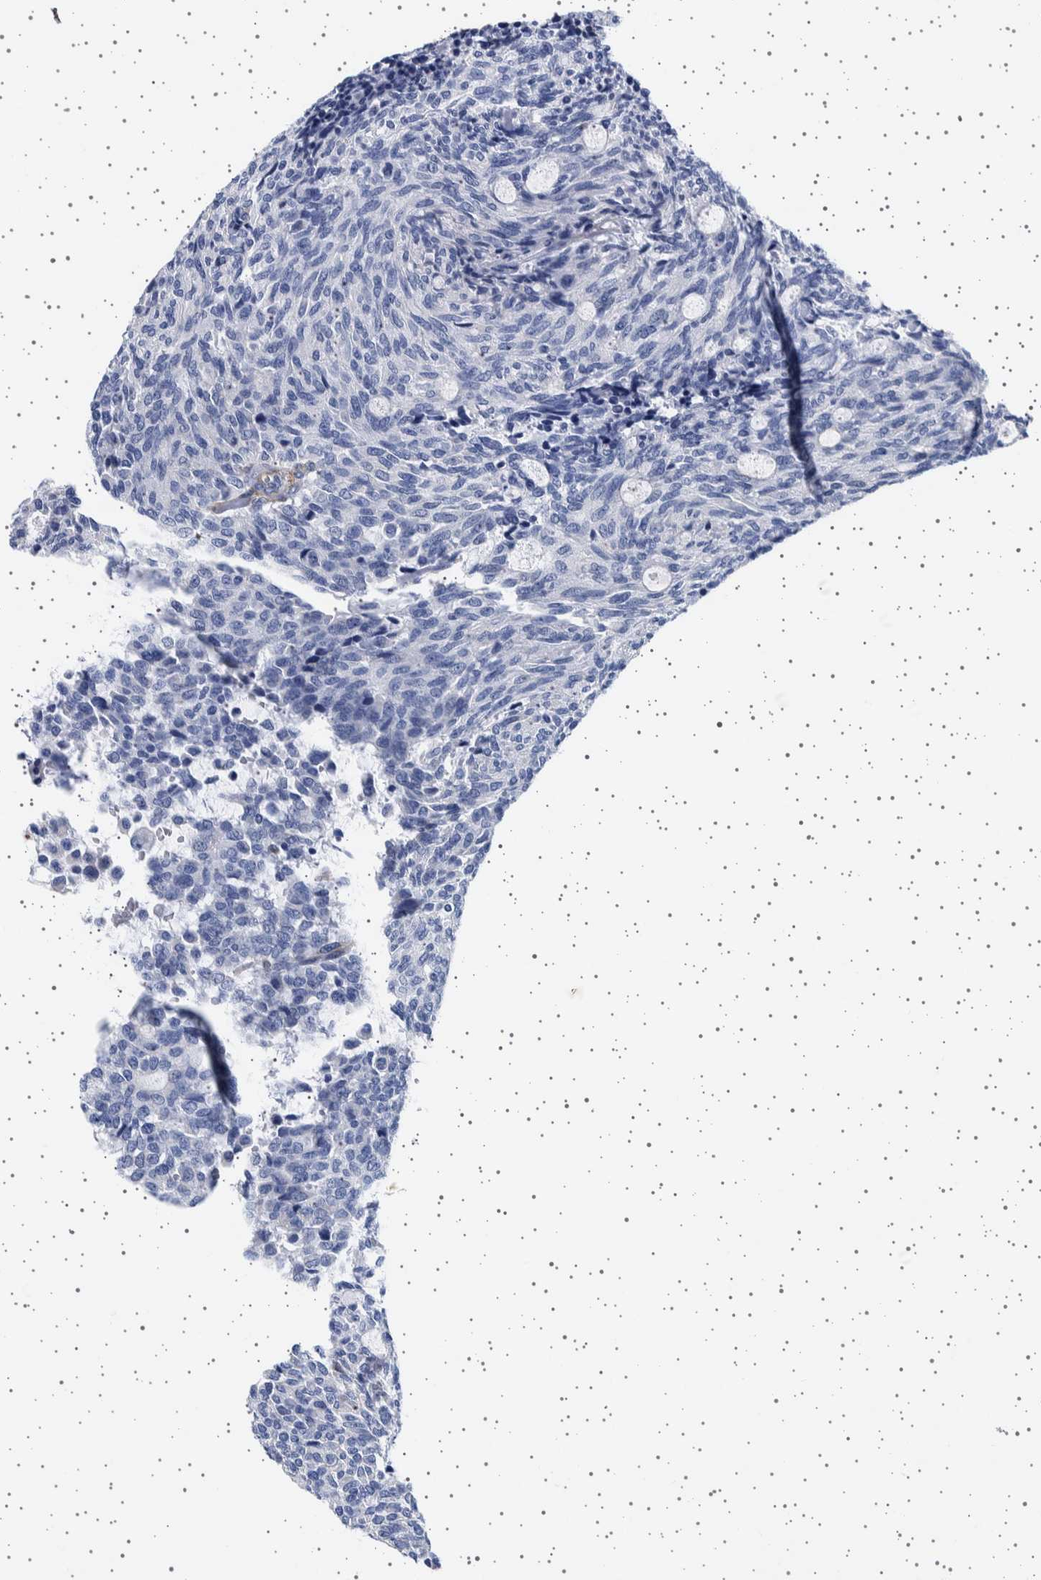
{"staining": {"intensity": "negative", "quantity": "none", "location": "none"}, "tissue": "carcinoid", "cell_type": "Tumor cells", "image_type": "cancer", "snomed": [{"axis": "morphology", "description": "Carcinoid, malignant, NOS"}, {"axis": "topography", "description": "Pancreas"}], "caption": "Image shows no protein expression in tumor cells of malignant carcinoid tissue. The staining was performed using DAB to visualize the protein expression in brown, while the nuclei were stained in blue with hematoxylin (Magnification: 20x).", "gene": "SEPTIN4", "patient": {"sex": "female", "age": 54}}